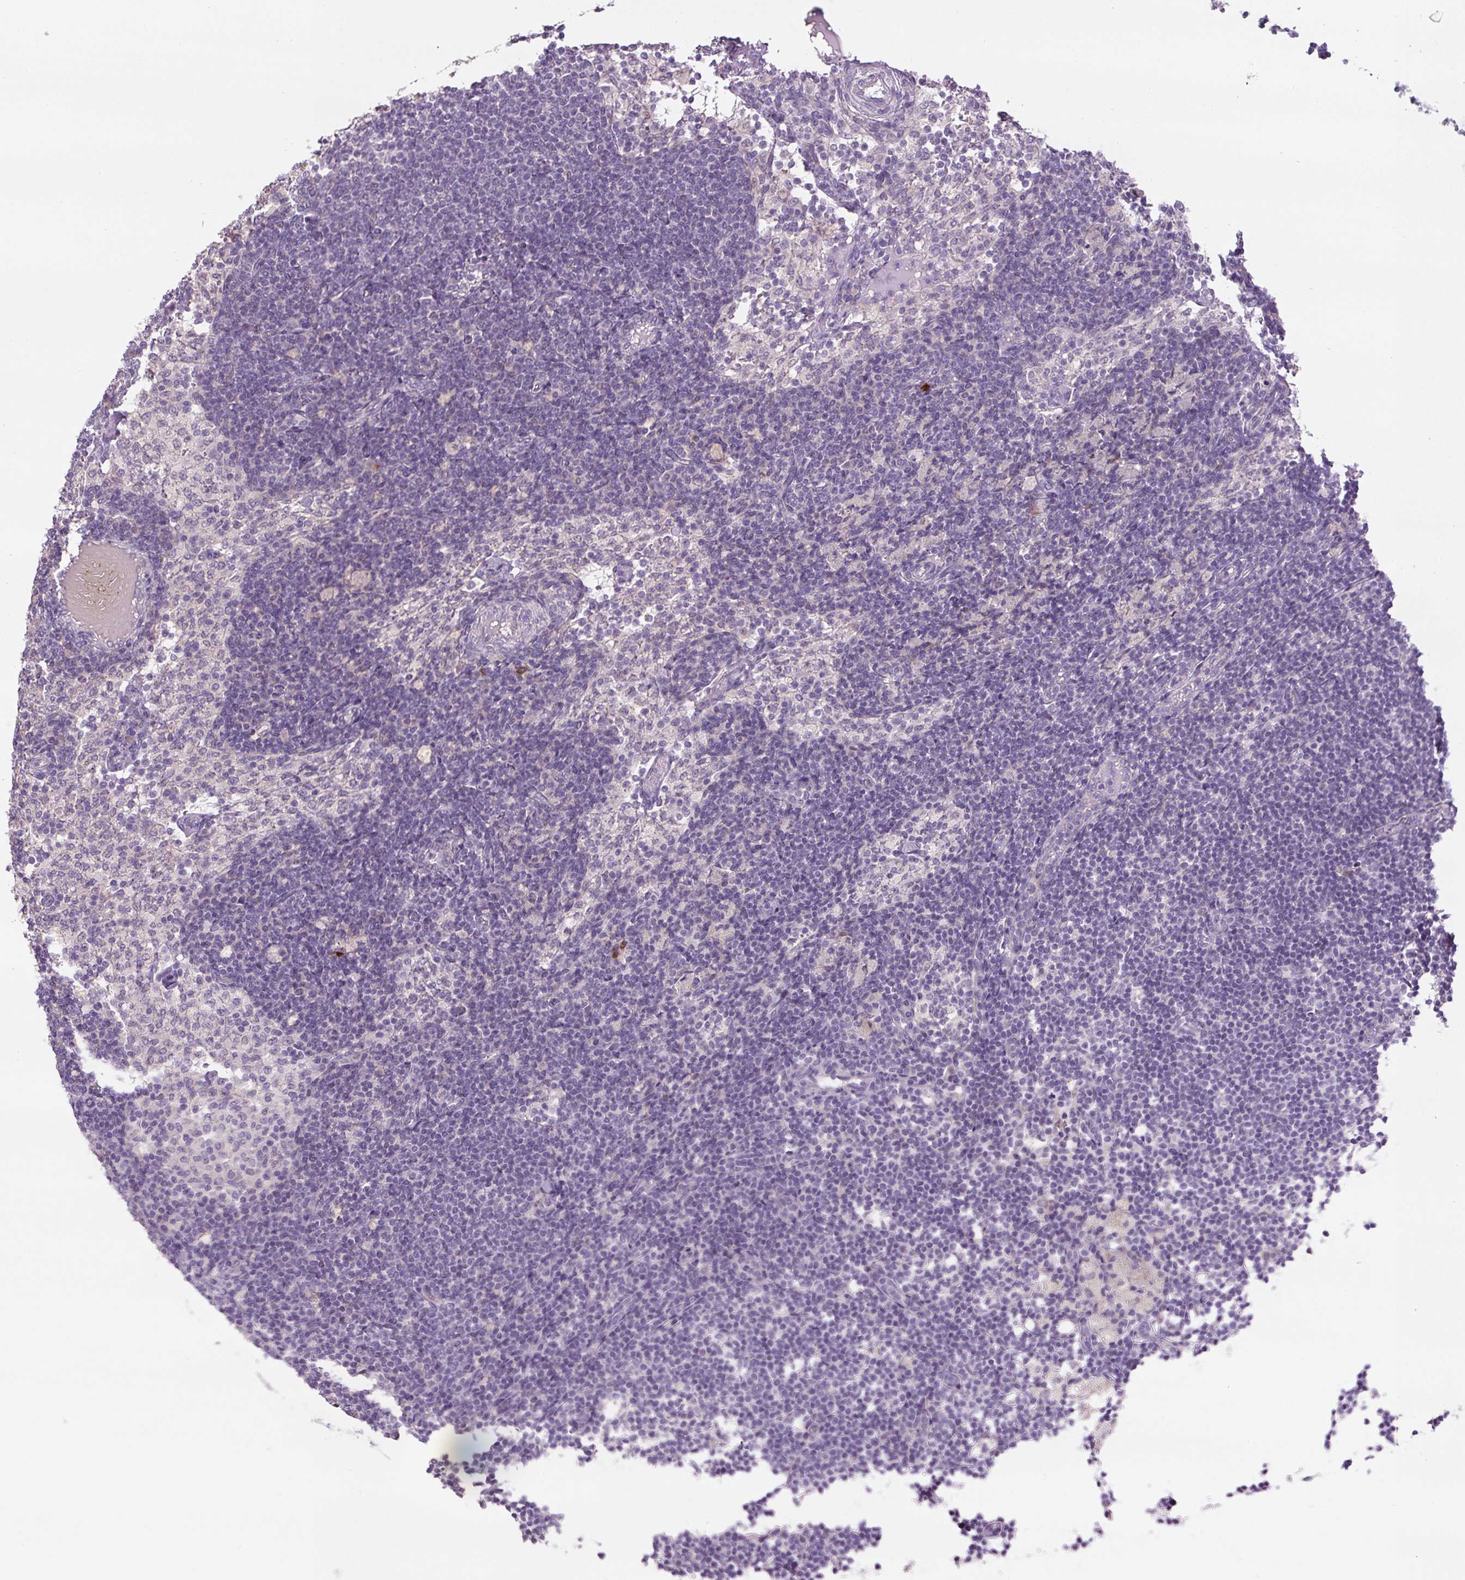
{"staining": {"intensity": "negative", "quantity": "none", "location": "none"}, "tissue": "lymph node", "cell_type": "Non-germinal center cells", "image_type": "normal", "snomed": [{"axis": "morphology", "description": "Normal tissue, NOS"}, {"axis": "topography", "description": "Lymph node"}], "caption": "DAB immunohistochemical staining of benign human lymph node reveals no significant positivity in non-germinal center cells. The staining was performed using DAB to visualize the protein expression in brown, while the nuclei were stained in blue with hematoxylin (Magnification: 20x).", "gene": "TMEM151B", "patient": {"sex": "male", "age": 49}}